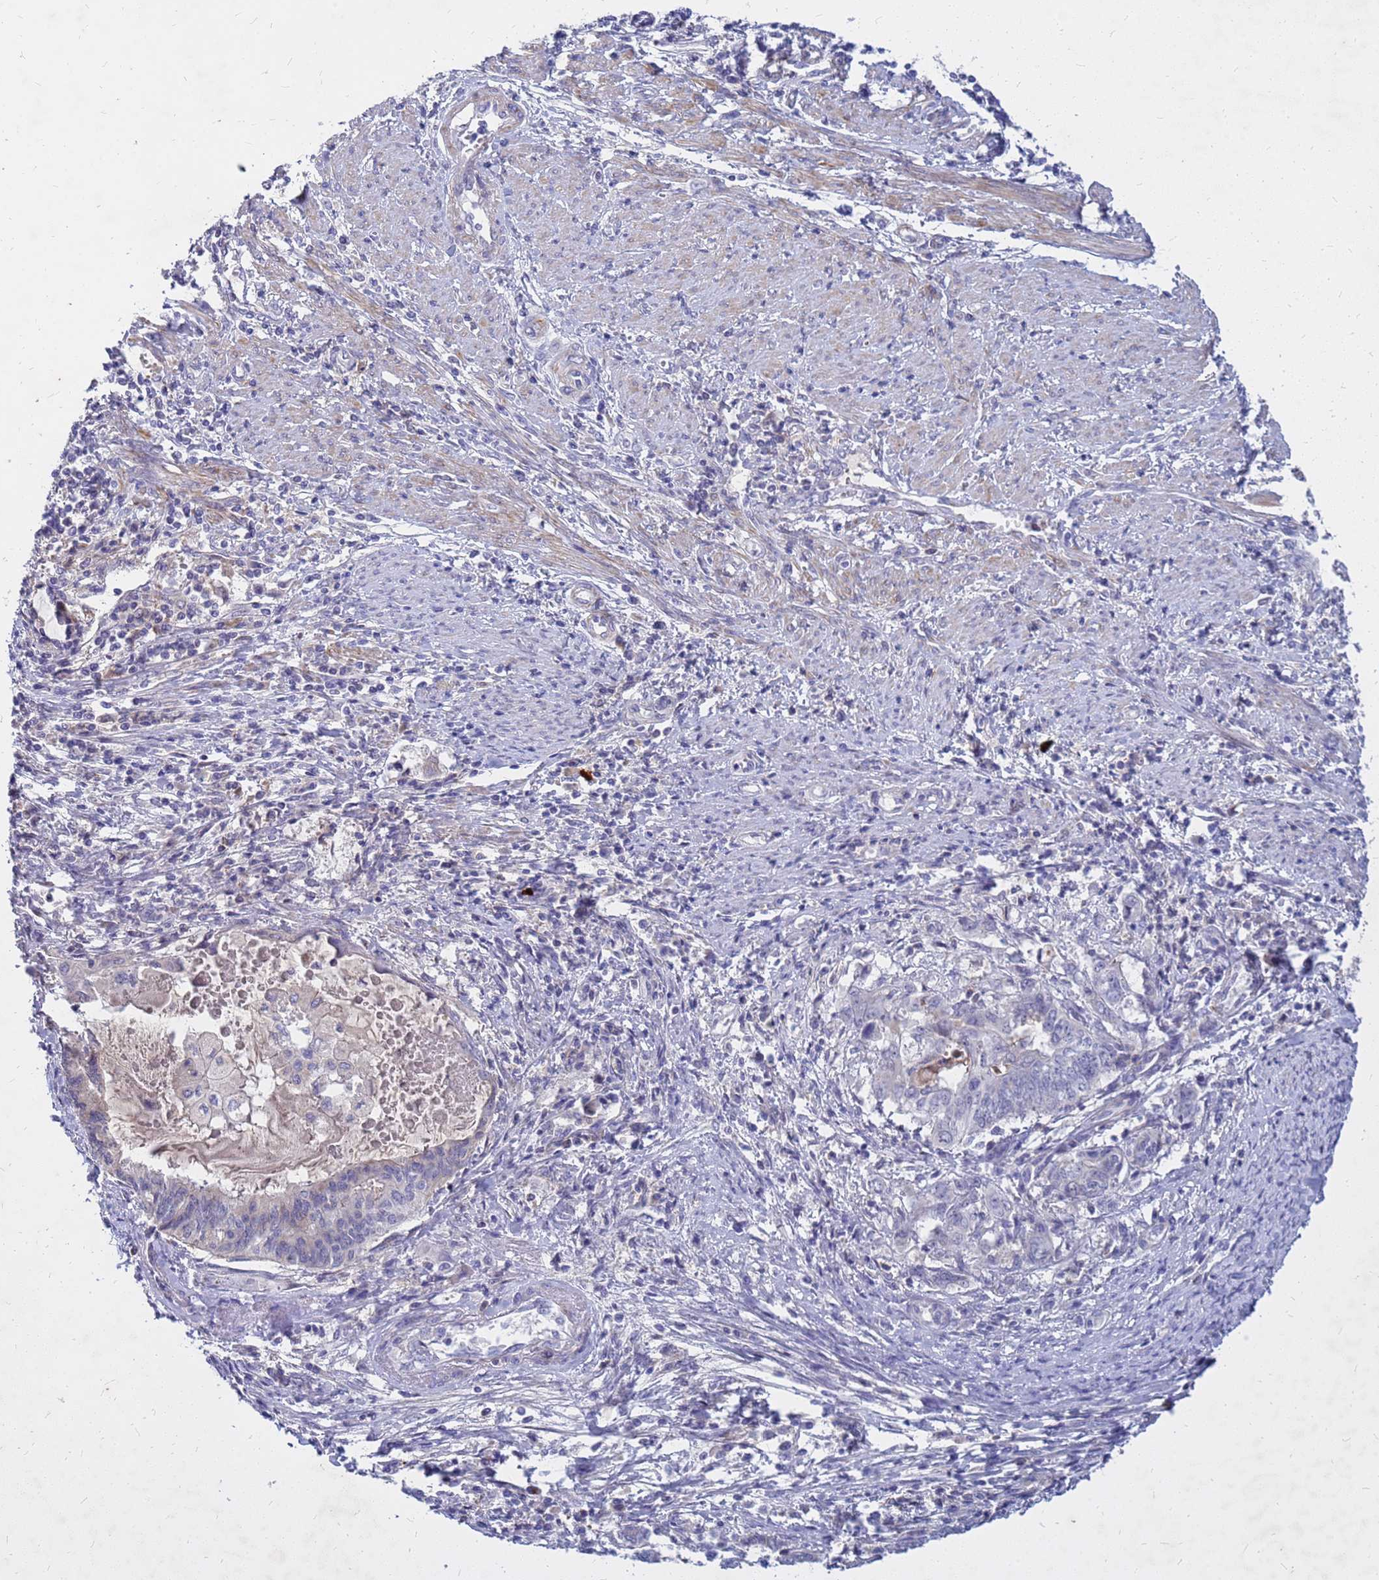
{"staining": {"intensity": "negative", "quantity": "none", "location": "none"}, "tissue": "endometrial cancer", "cell_type": "Tumor cells", "image_type": "cancer", "snomed": [{"axis": "morphology", "description": "Adenocarcinoma, NOS"}, {"axis": "topography", "description": "Uterus"}, {"axis": "topography", "description": "Endometrium"}], "caption": "DAB immunohistochemical staining of endometrial adenocarcinoma reveals no significant staining in tumor cells. Nuclei are stained in blue.", "gene": "SRGAP3", "patient": {"sex": "female", "age": 70}}